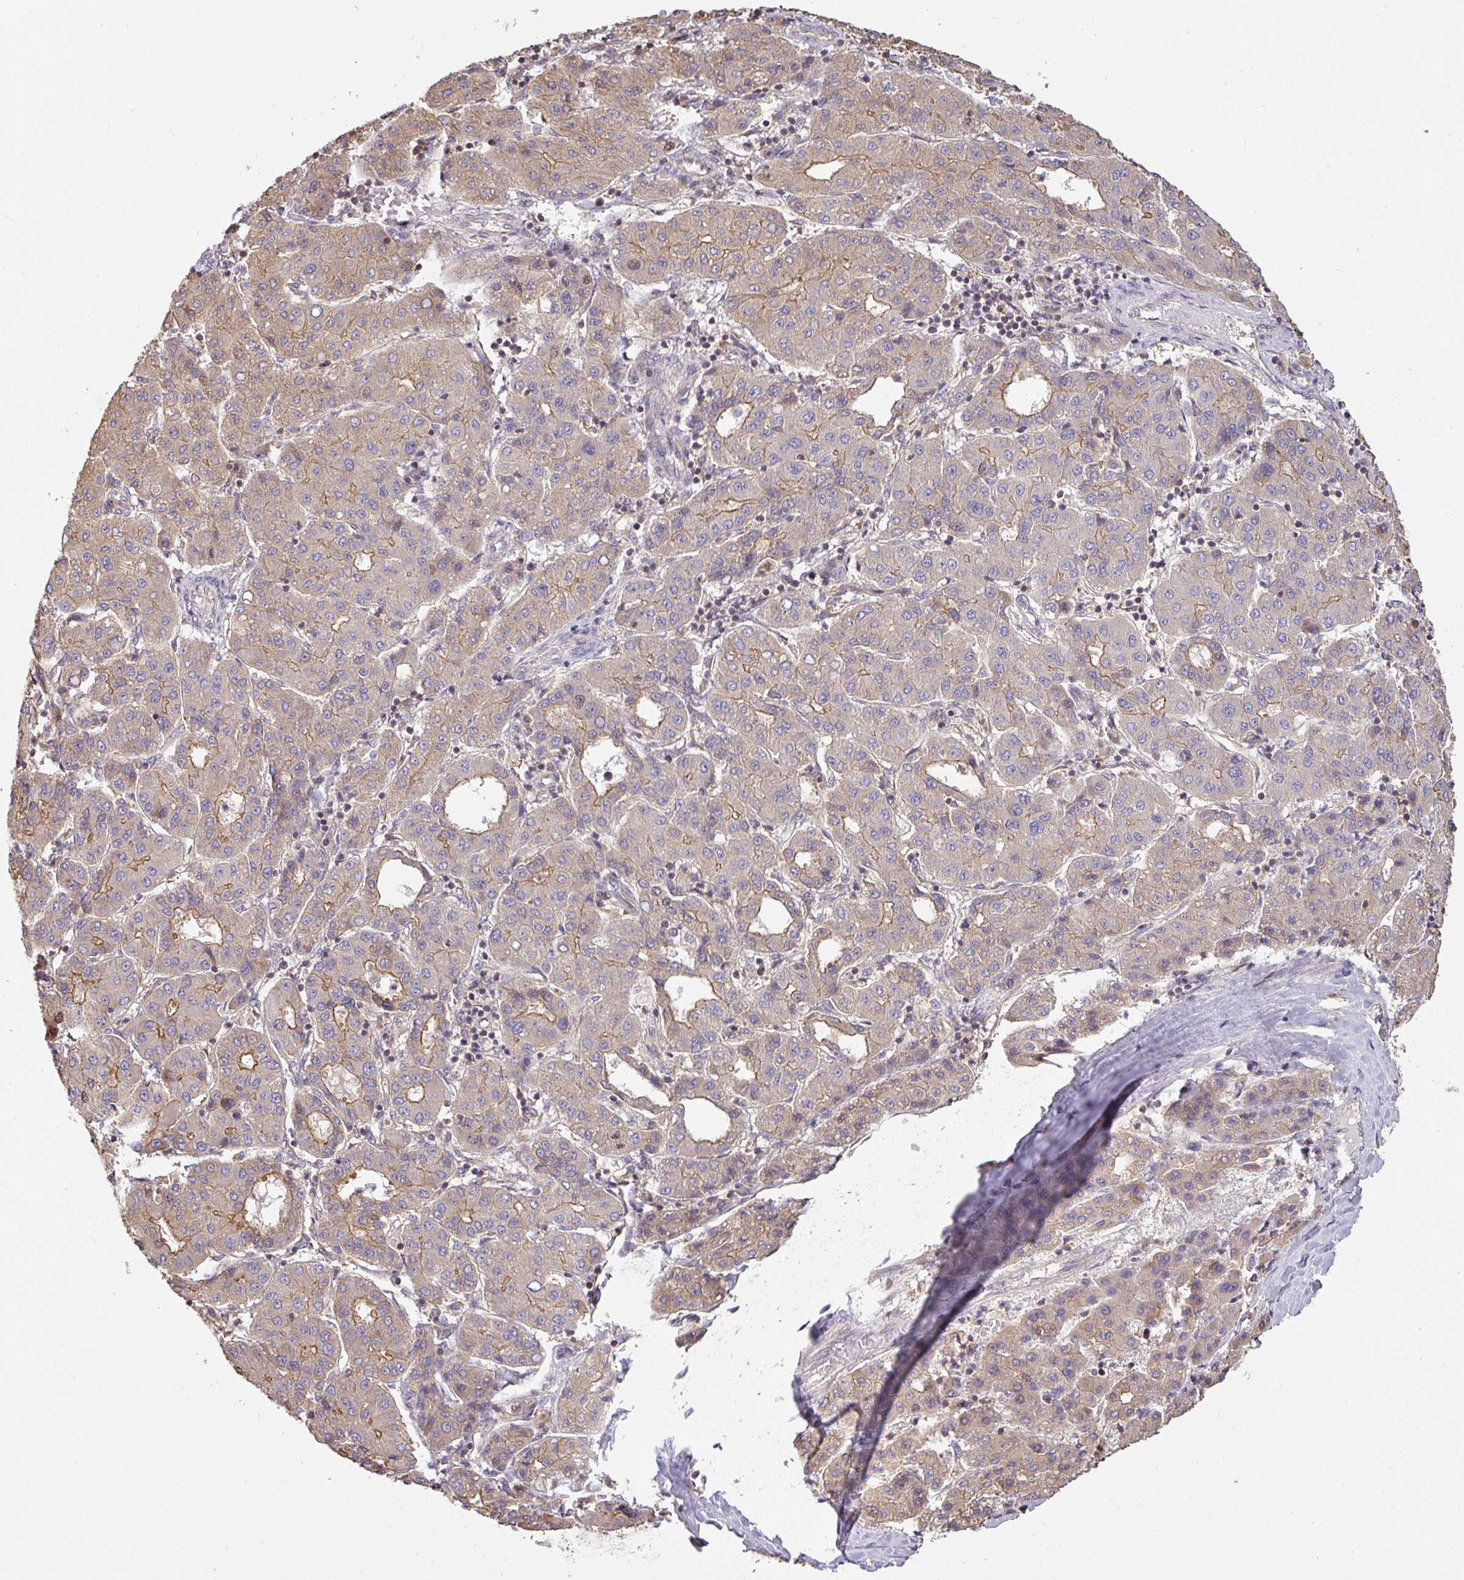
{"staining": {"intensity": "moderate", "quantity": "25%-75%", "location": "cytoplasmic/membranous"}, "tissue": "liver cancer", "cell_type": "Tumor cells", "image_type": "cancer", "snomed": [{"axis": "morphology", "description": "Carcinoma, Hepatocellular, NOS"}, {"axis": "topography", "description": "Liver"}], "caption": "DAB (3,3'-diaminobenzidine) immunohistochemical staining of hepatocellular carcinoma (liver) displays moderate cytoplasmic/membranous protein positivity in approximately 25%-75% of tumor cells.", "gene": "VENTX", "patient": {"sex": "male", "age": 65}}